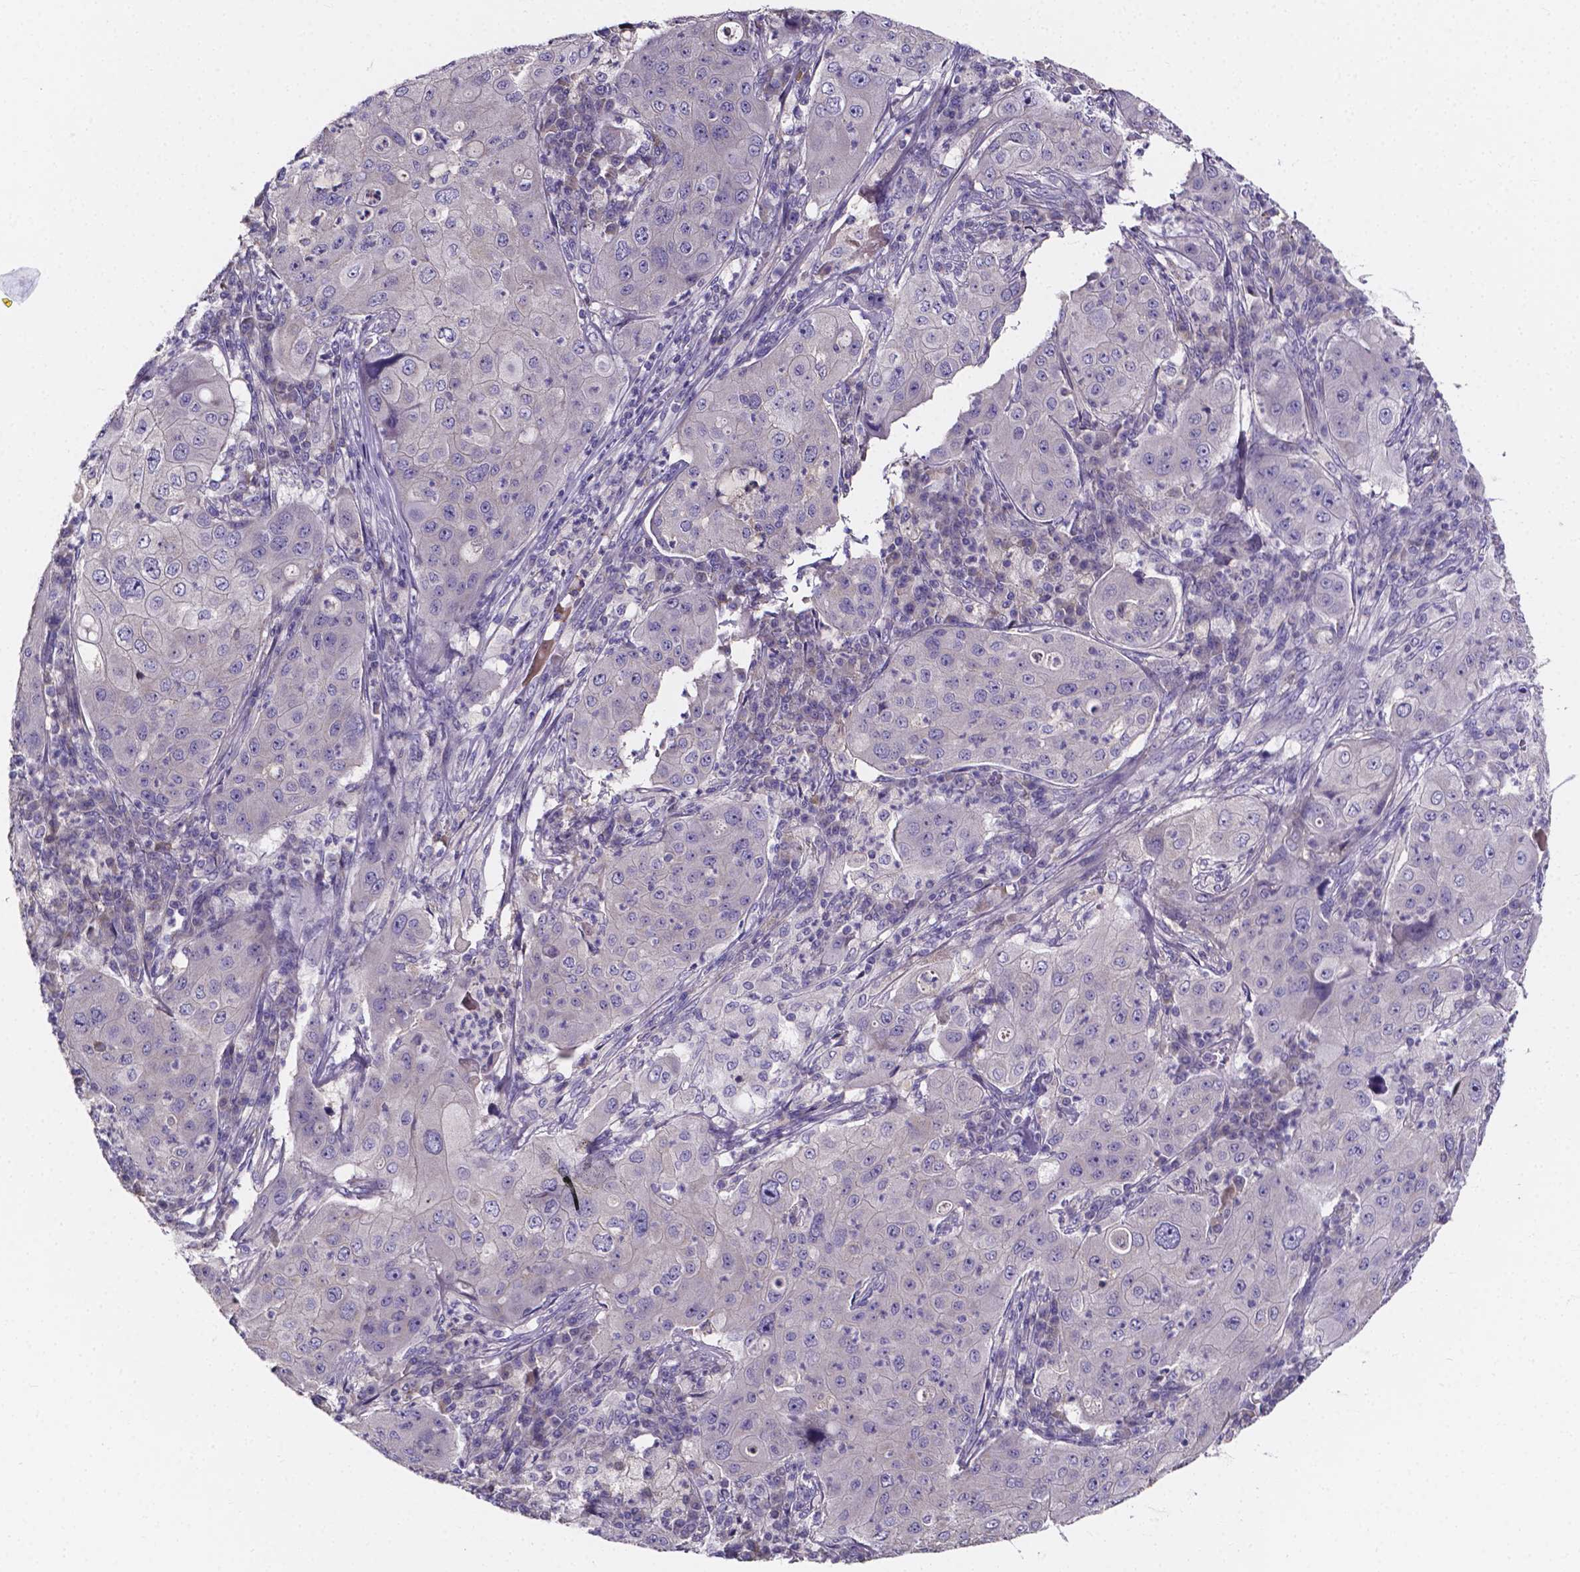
{"staining": {"intensity": "negative", "quantity": "none", "location": "none"}, "tissue": "lung cancer", "cell_type": "Tumor cells", "image_type": "cancer", "snomed": [{"axis": "morphology", "description": "Squamous cell carcinoma, NOS"}, {"axis": "topography", "description": "Lung"}], "caption": "Immunohistochemical staining of human lung cancer (squamous cell carcinoma) exhibits no significant expression in tumor cells. (DAB (3,3'-diaminobenzidine) immunohistochemistry (IHC) with hematoxylin counter stain).", "gene": "SPOCD1", "patient": {"sex": "female", "age": 59}}